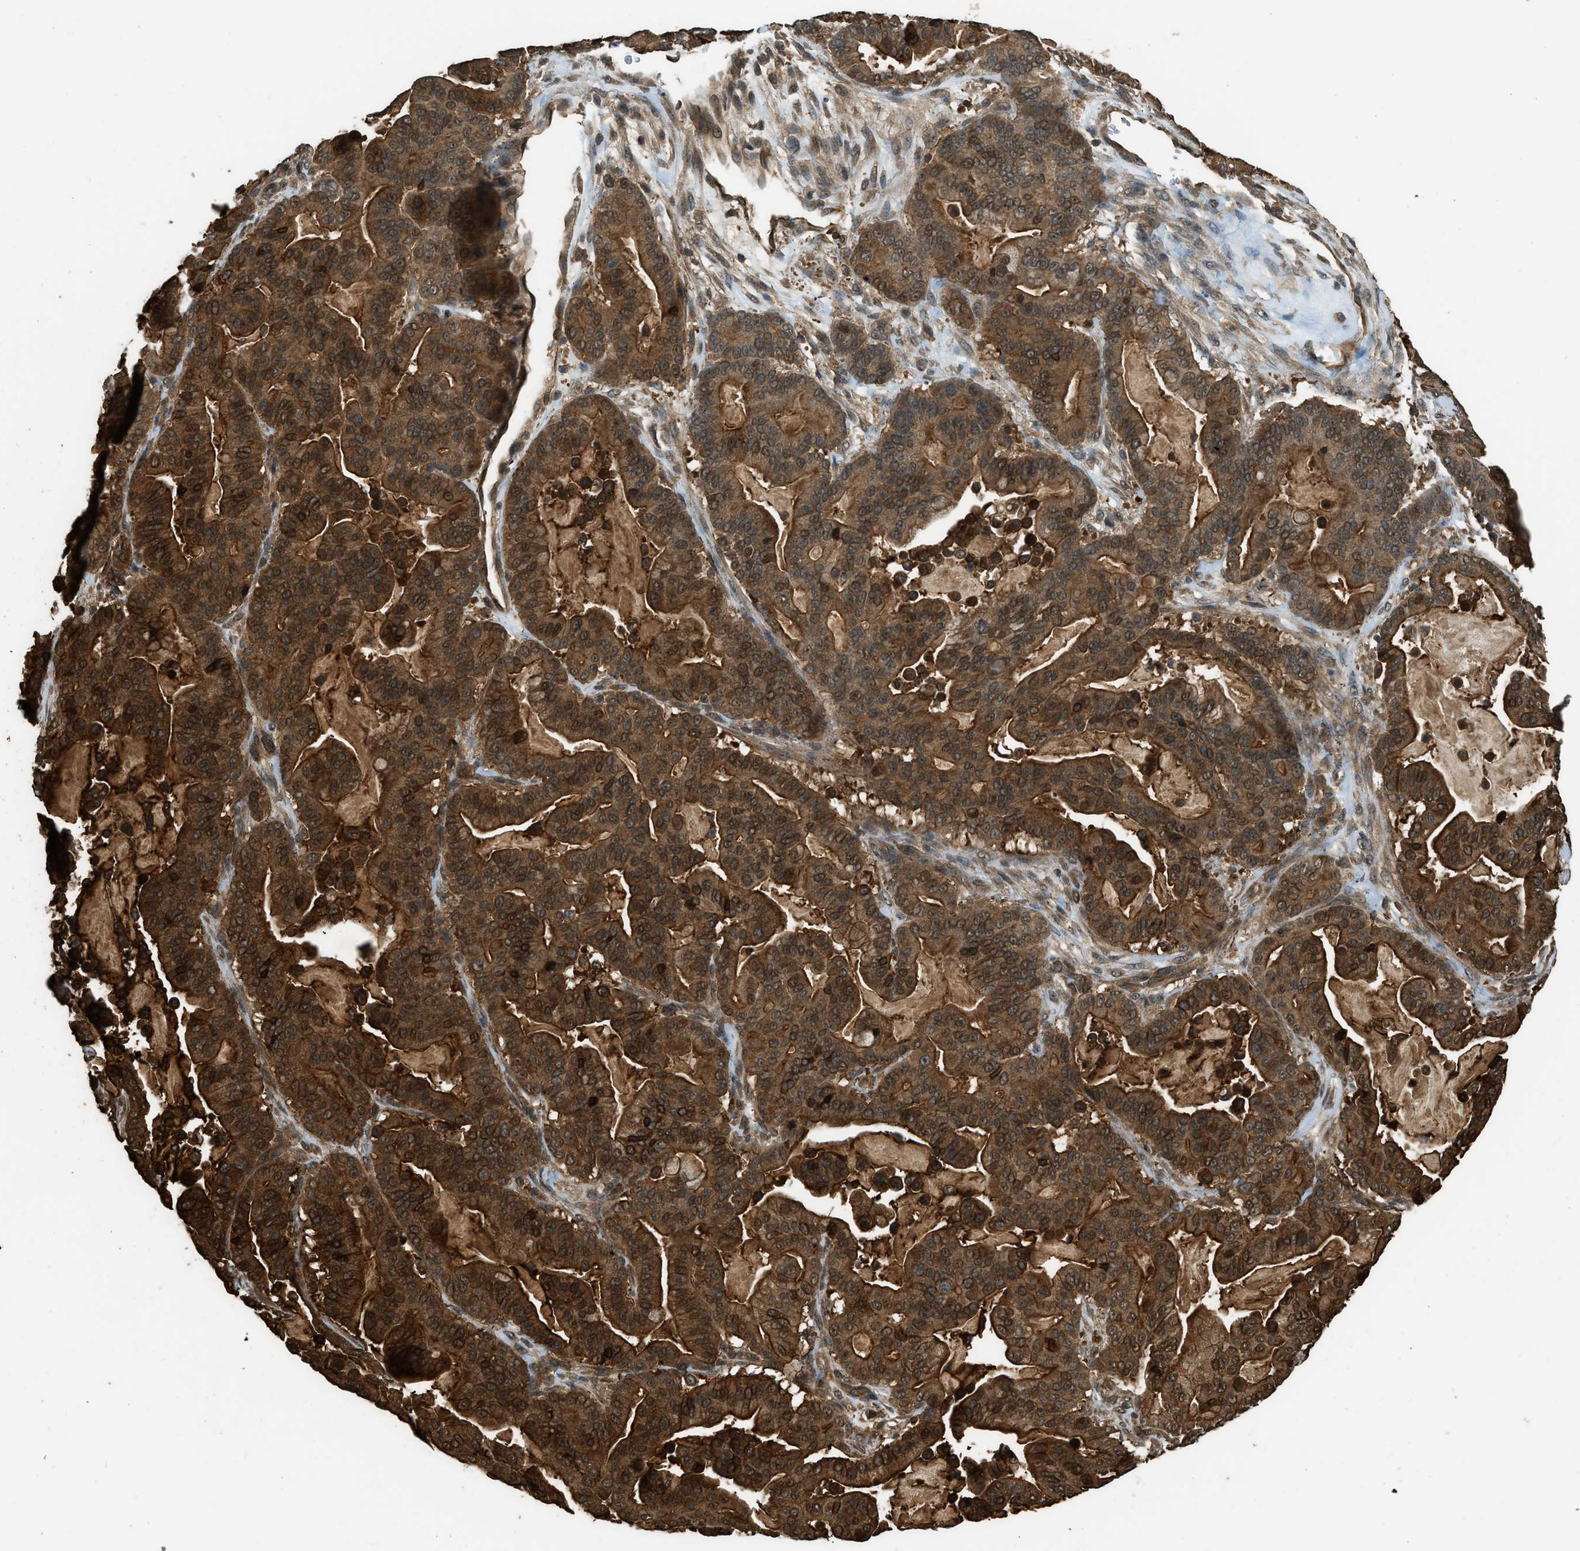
{"staining": {"intensity": "strong", "quantity": ">75%", "location": "cytoplasmic/membranous"}, "tissue": "pancreatic cancer", "cell_type": "Tumor cells", "image_type": "cancer", "snomed": [{"axis": "morphology", "description": "Adenocarcinoma, NOS"}, {"axis": "topography", "description": "Pancreas"}], "caption": "The immunohistochemical stain shows strong cytoplasmic/membranous expression in tumor cells of pancreatic cancer (adenocarcinoma) tissue.", "gene": "MYBL2", "patient": {"sex": "male", "age": 63}}